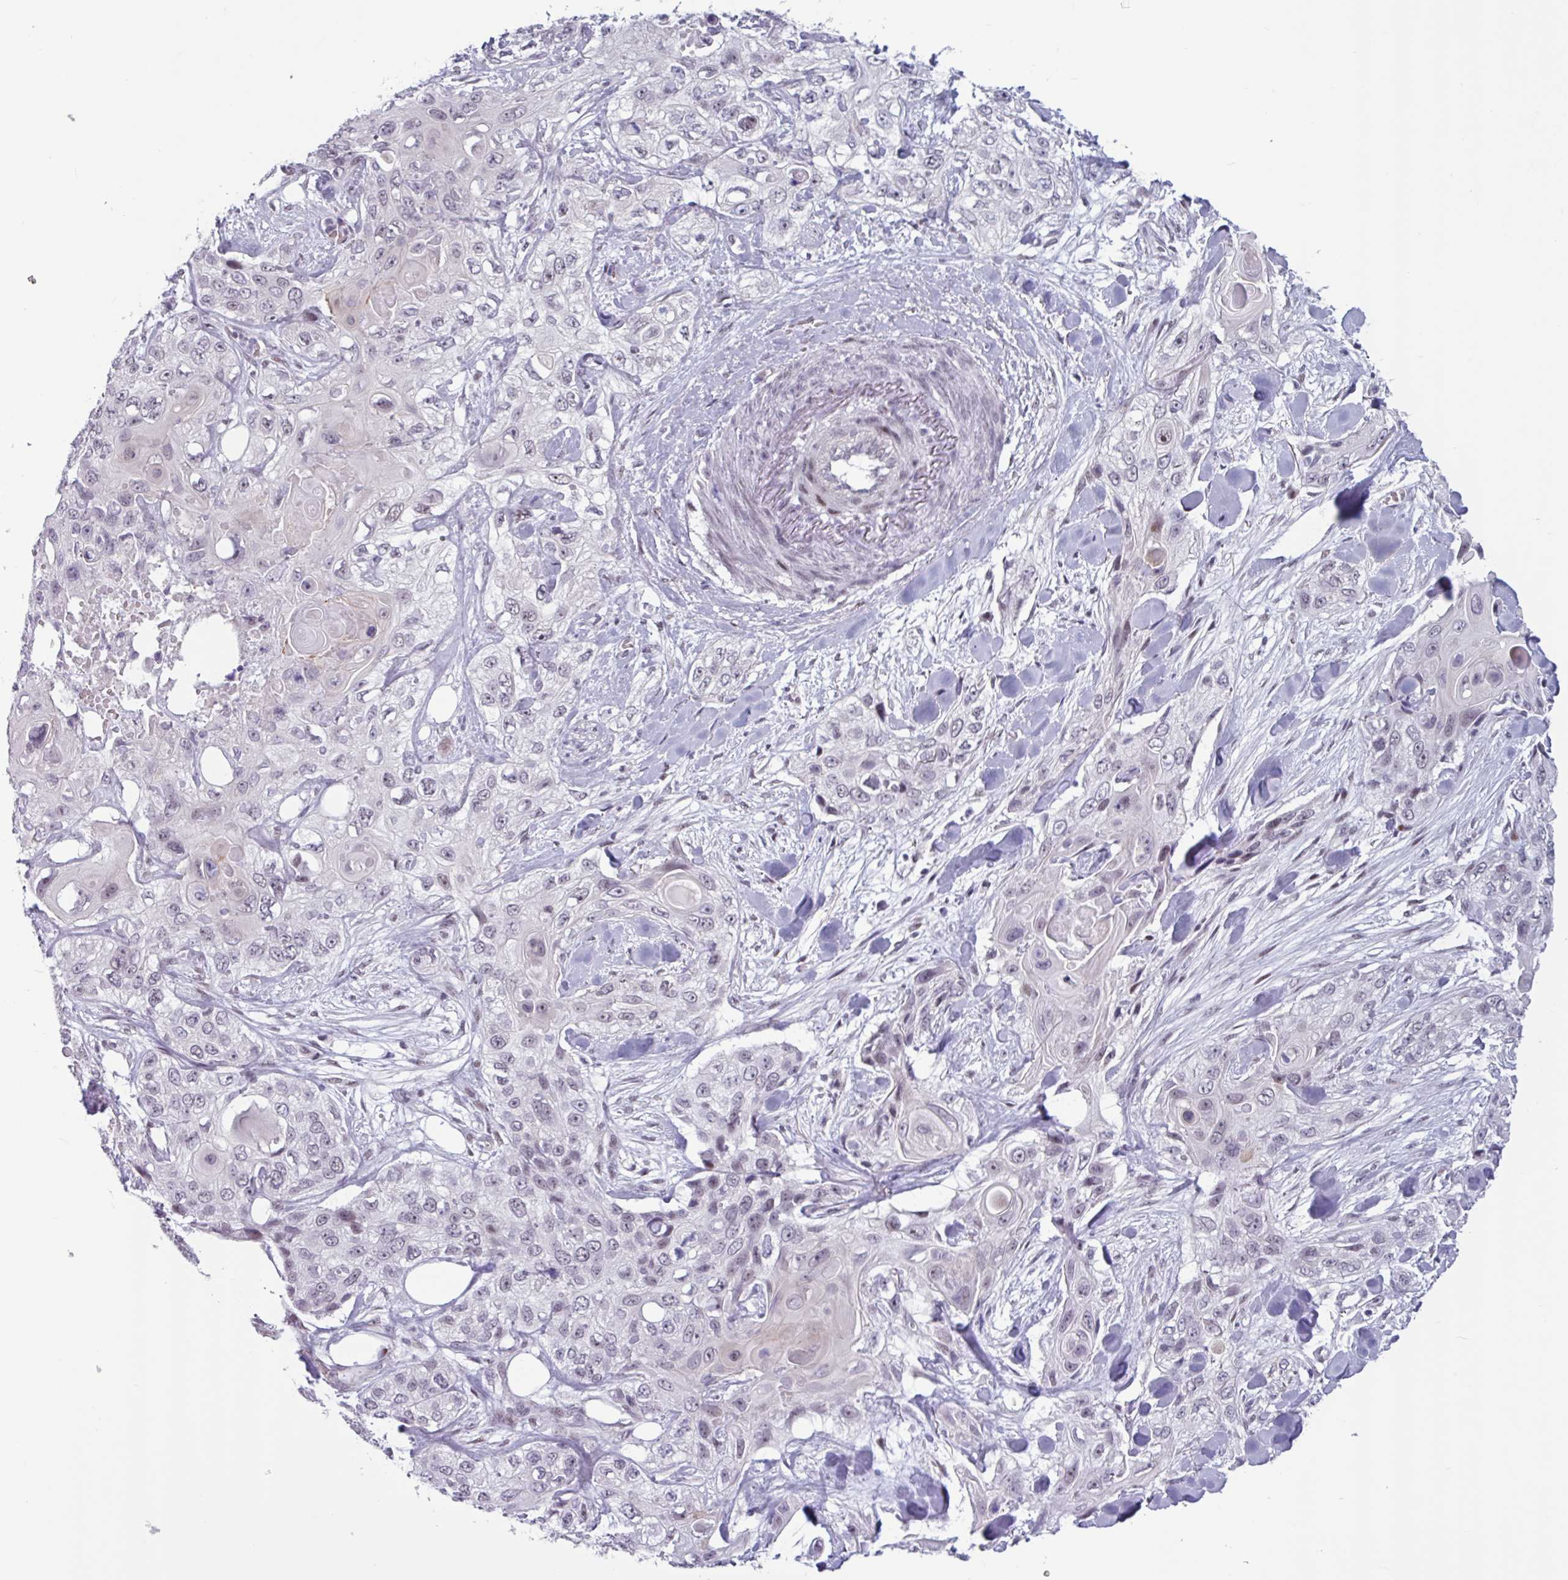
{"staining": {"intensity": "negative", "quantity": "none", "location": "none"}, "tissue": "skin cancer", "cell_type": "Tumor cells", "image_type": "cancer", "snomed": [{"axis": "morphology", "description": "Normal tissue, NOS"}, {"axis": "morphology", "description": "Squamous cell carcinoma, NOS"}, {"axis": "topography", "description": "Skin"}], "caption": "Photomicrograph shows no protein staining in tumor cells of skin cancer tissue.", "gene": "ZNF575", "patient": {"sex": "male", "age": 72}}